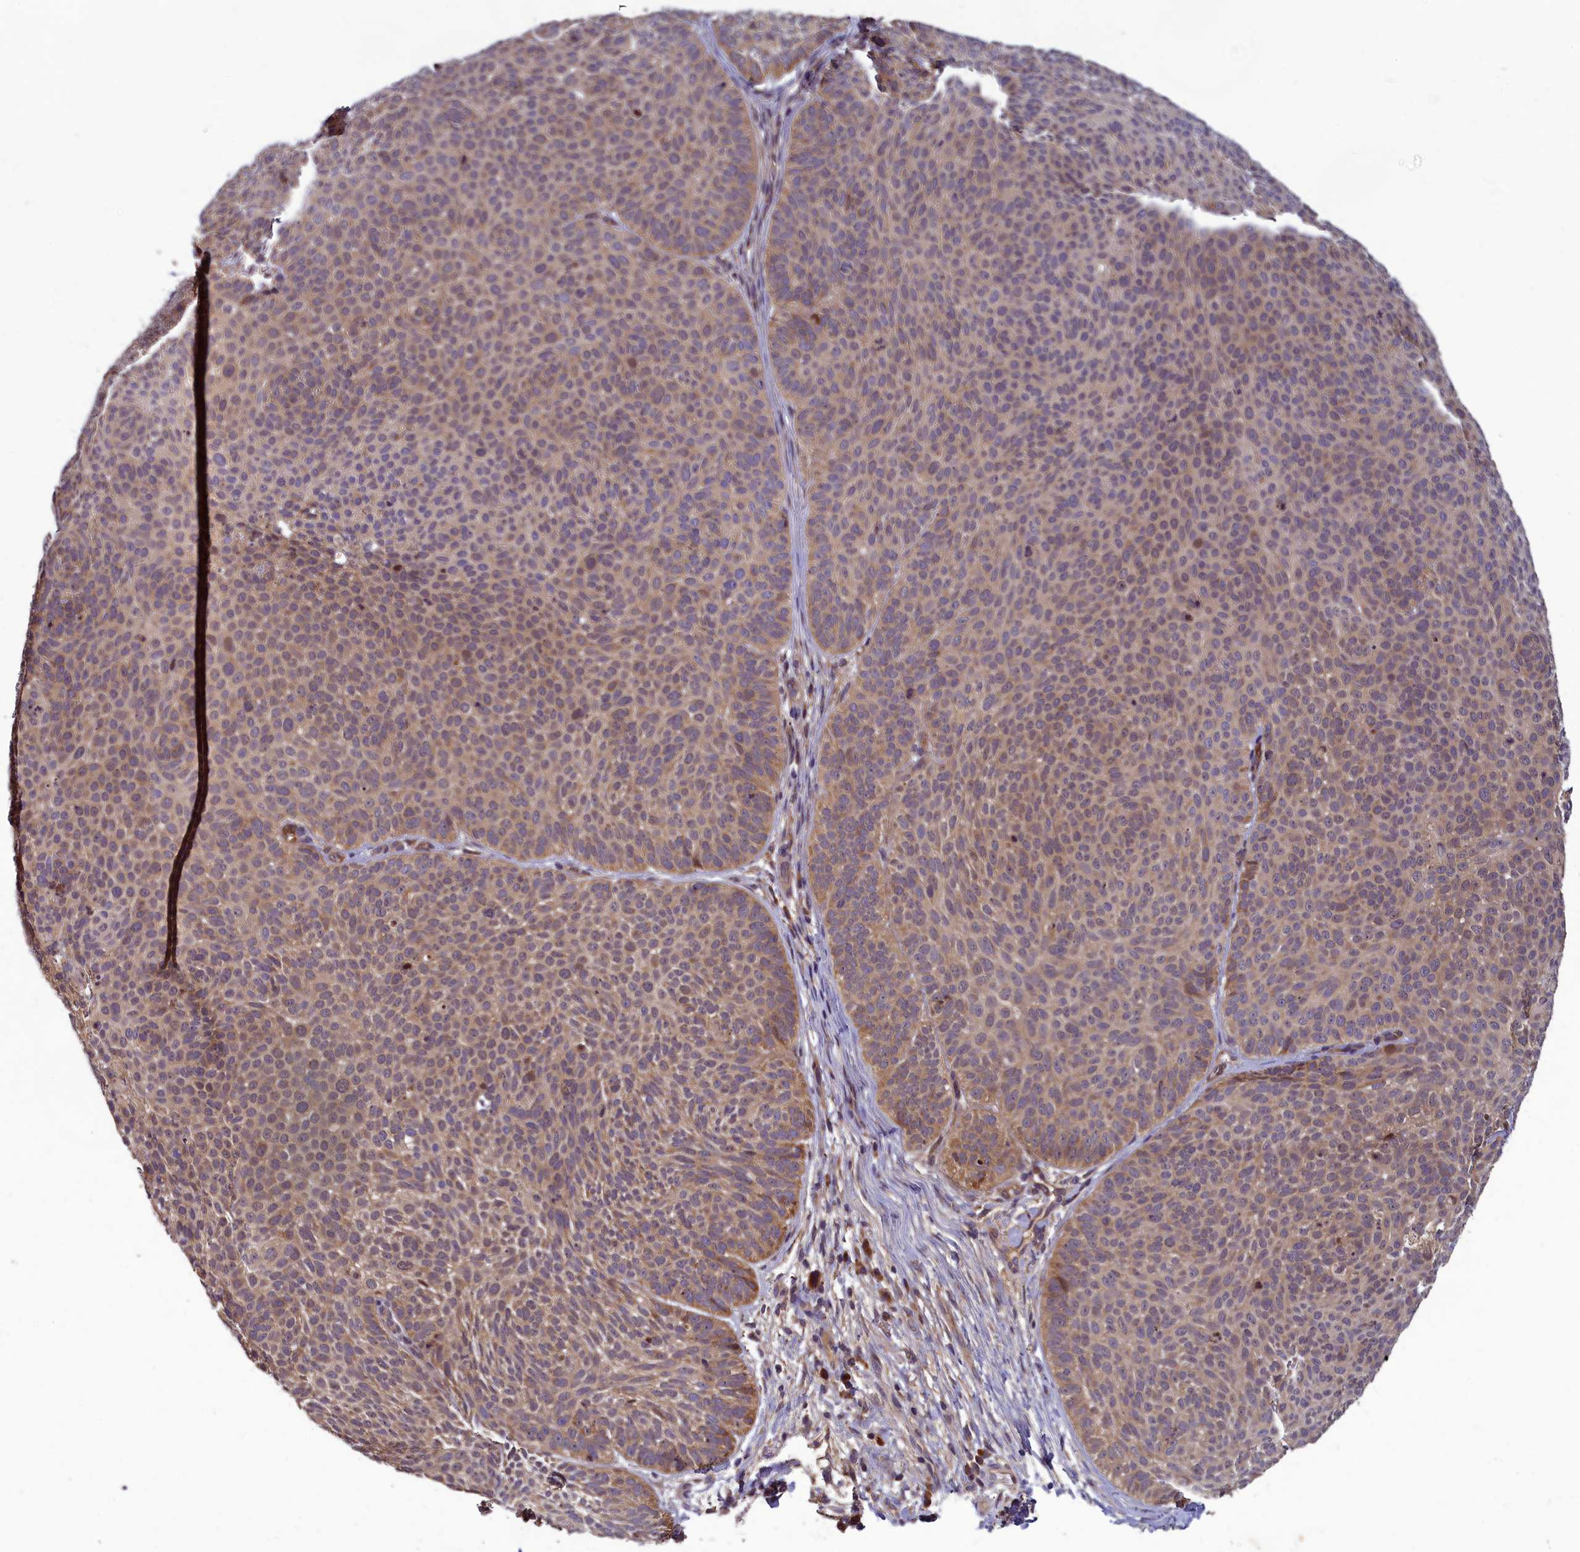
{"staining": {"intensity": "moderate", "quantity": "<25%", "location": "cytoplasmic/membranous"}, "tissue": "skin cancer", "cell_type": "Tumor cells", "image_type": "cancer", "snomed": [{"axis": "morphology", "description": "Basal cell carcinoma"}, {"axis": "topography", "description": "Skin"}], "caption": "Skin basal cell carcinoma stained for a protein shows moderate cytoplasmic/membranous positivity in tumor cells.", "gene": "CCDC15", "patient": {"sex": "male", "age": 85}}